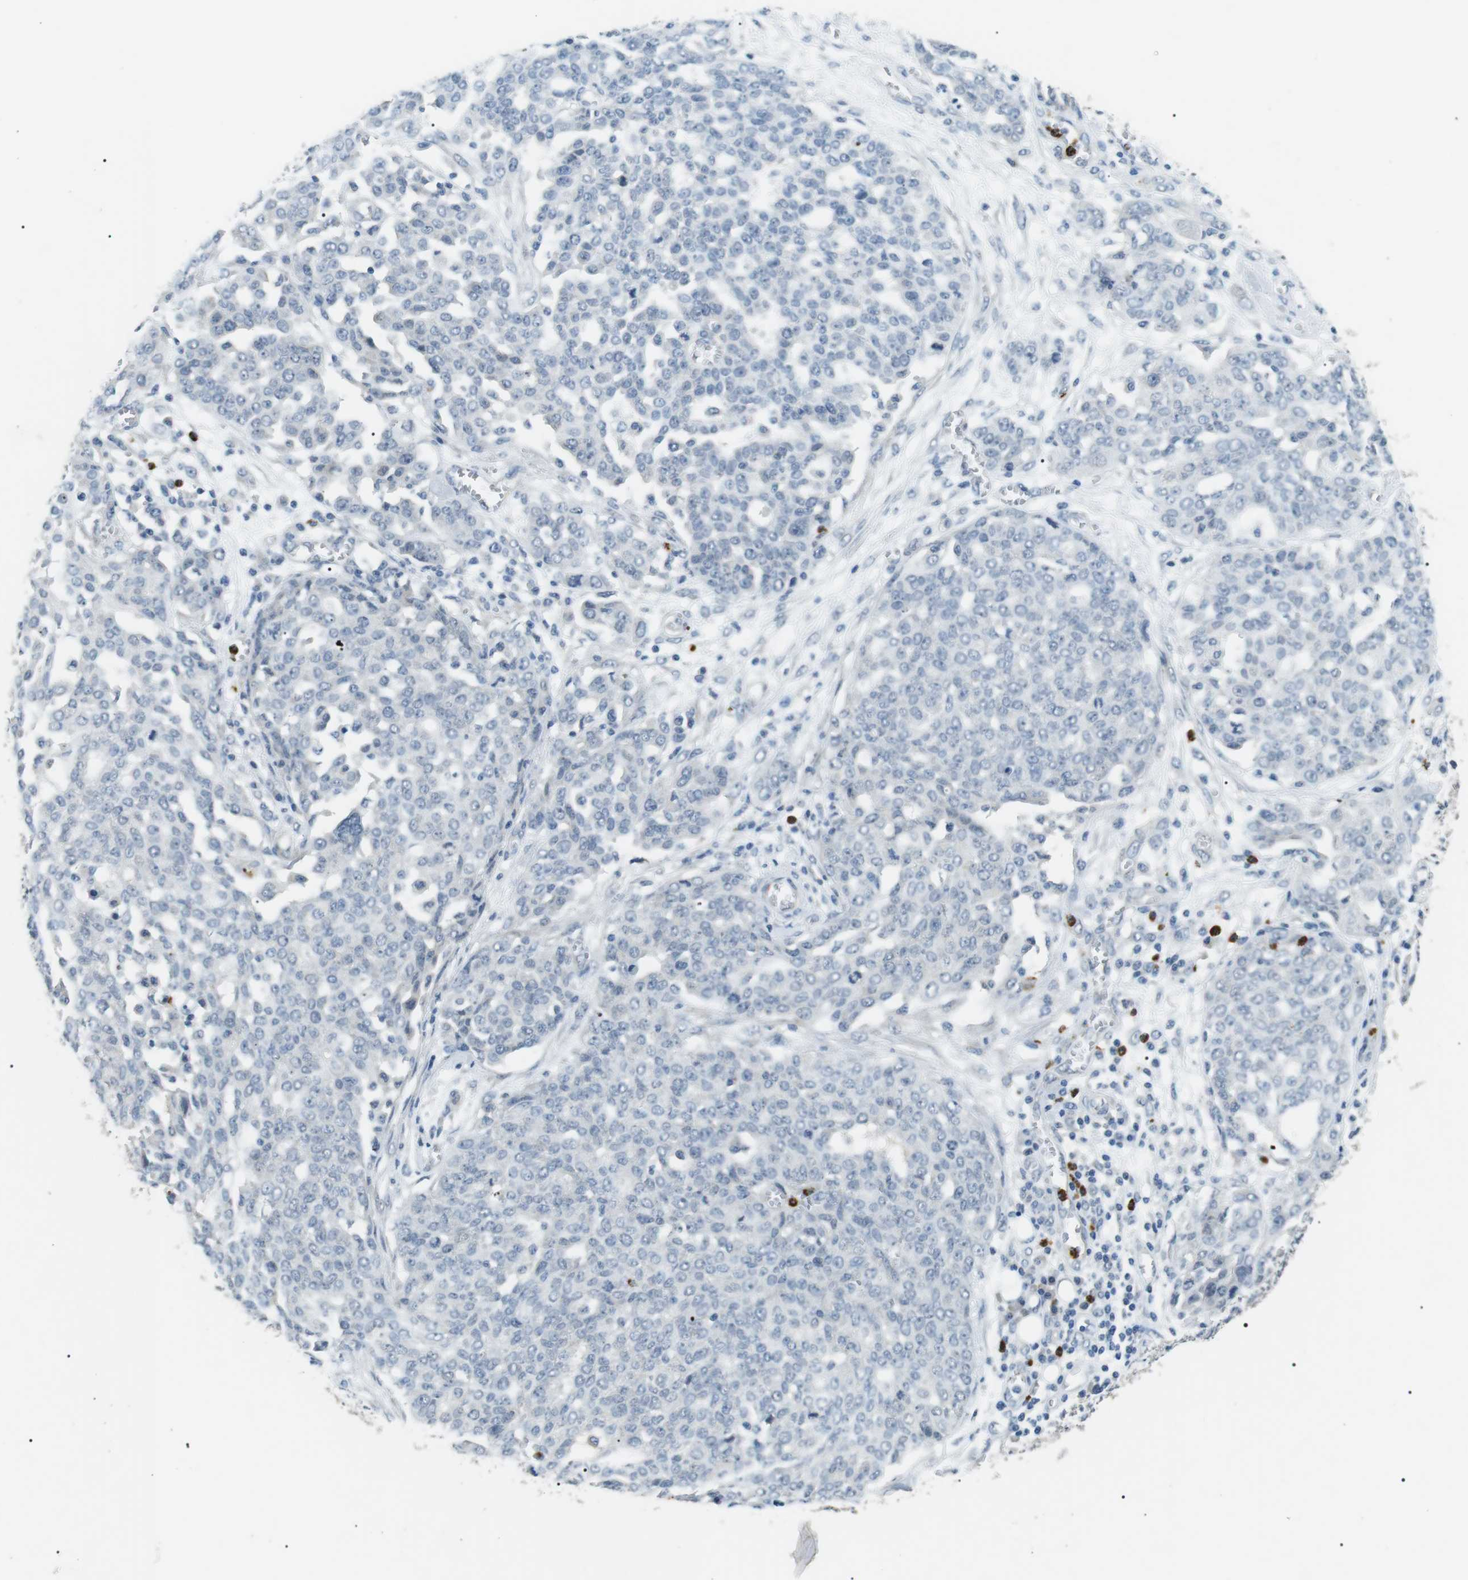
{"staining": {"intensity": "negative", "quantity": "none", "location": "none"}, "tissue": "ovarian cancer", "cell_type": "Tumor cells", "image_type": "cancer", "snomed": [{"axis": "morphology", "description": "Cystadenocarcinoma, serous, NOS"}, {"axis": "topography", "description": "Soft tissue"}, {"axis": "topography", "description": "Ovary"}], "caption": "The IHC photomicrograph has no significant positivity in tumor cells of ovarian cancer (serous cystadenocarcinoma) tissue. (Immunohistochemistry, brightfield microscopy, high magnification).", "gene": "GZMM", "patient": {"sex": "female", "age": 57}}